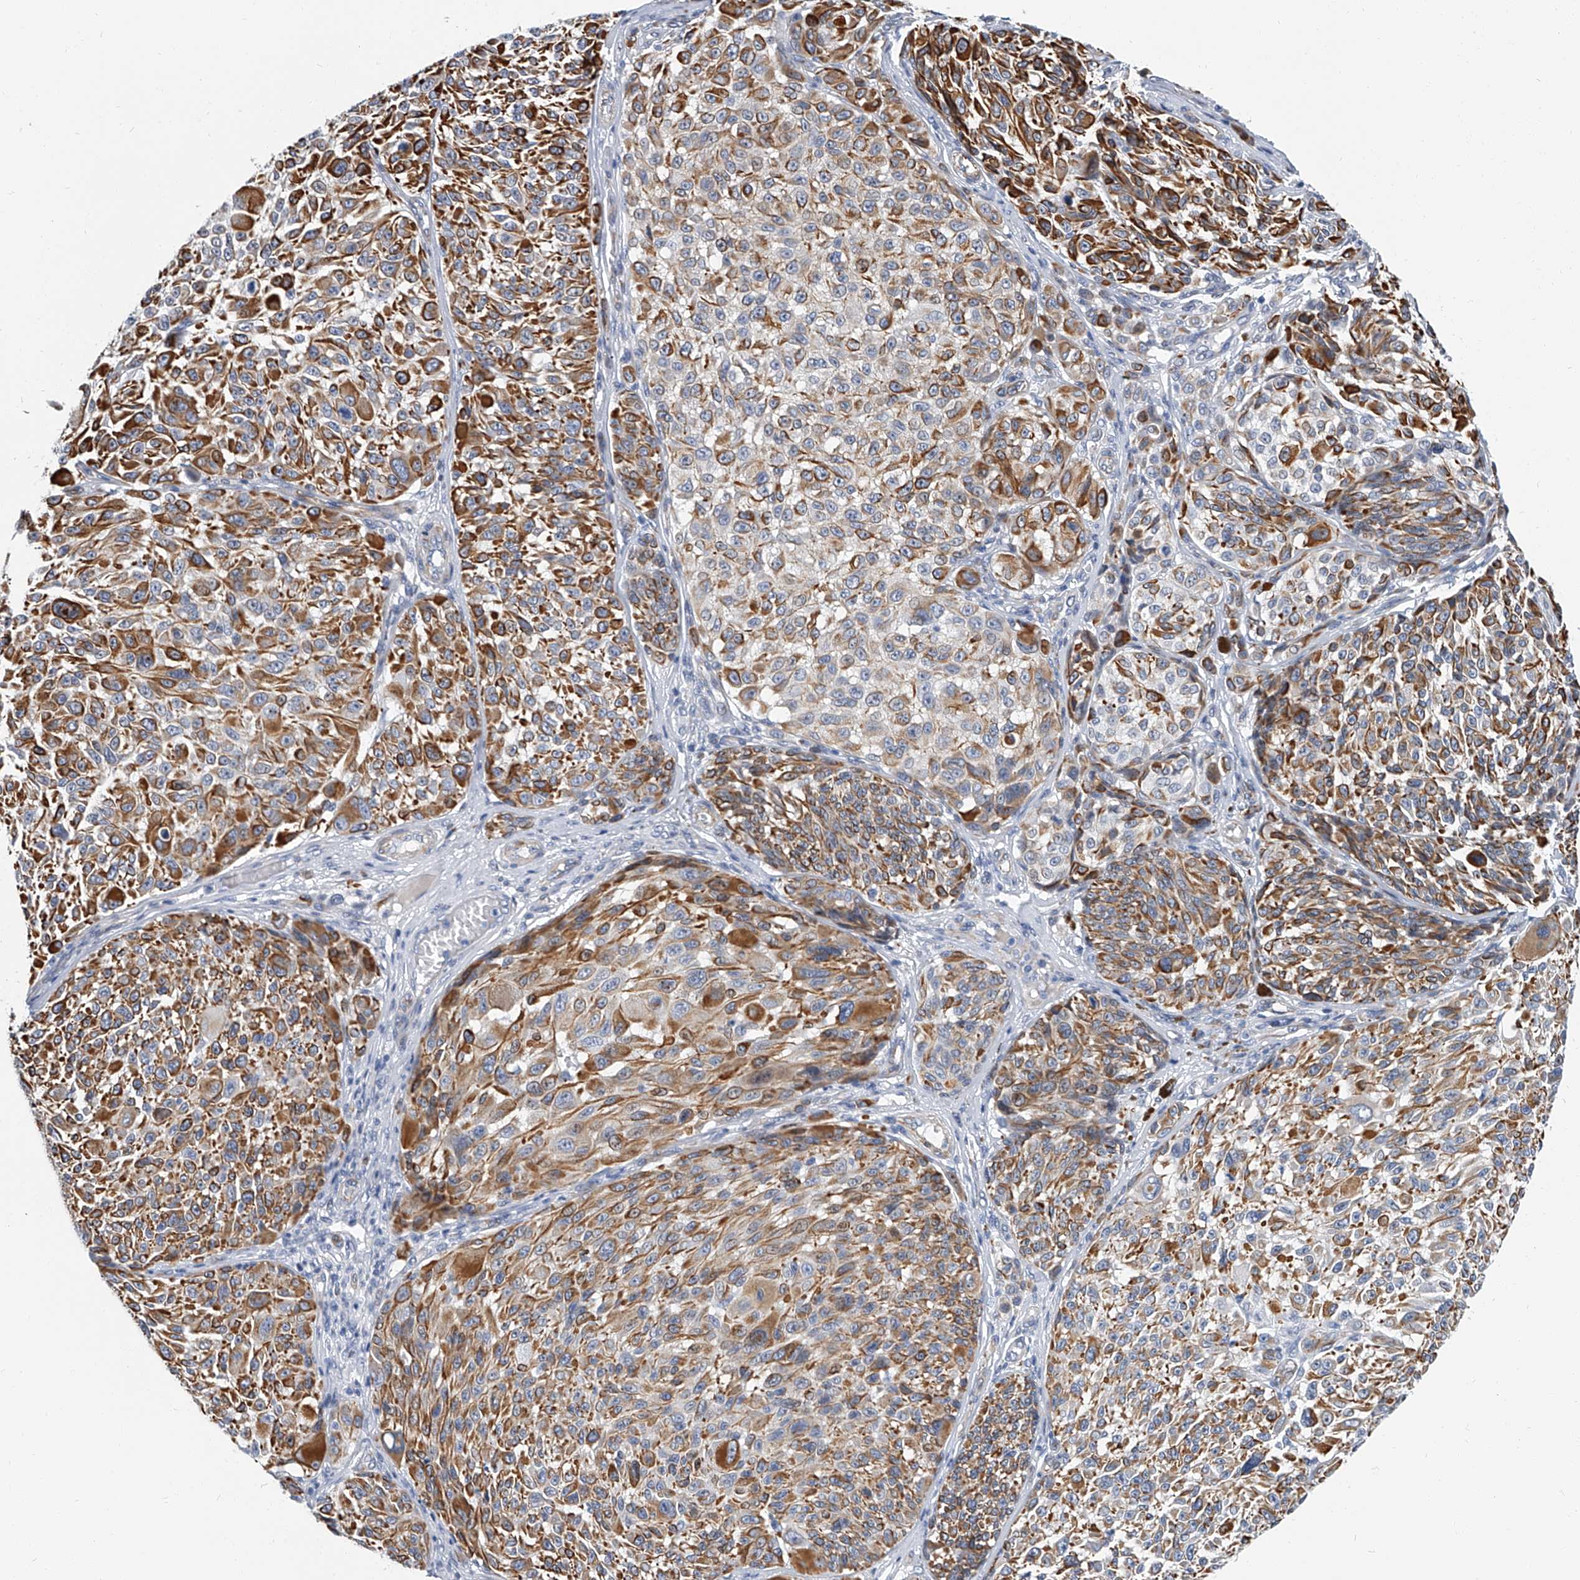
{"staining": {"intensity": "moderate", "quantity": ">75%", "location": "cytoplasmic/membranous"}, "tissue": "melanoma", "cell_type": "Tumor cells", "image_type": "cancer", "snomed": [{"axis": "morphology", "description": "Malignant melanoma, NOS"}, {"axis": "topography", "description": "Skin"}], "caption": "A brown stain highlights moderate cytoplasmic/membranous expression of a protein in human melanoma tumor cells.", "gene": "KIRREL1", "patient": {"sex": "male", "age": 83}}